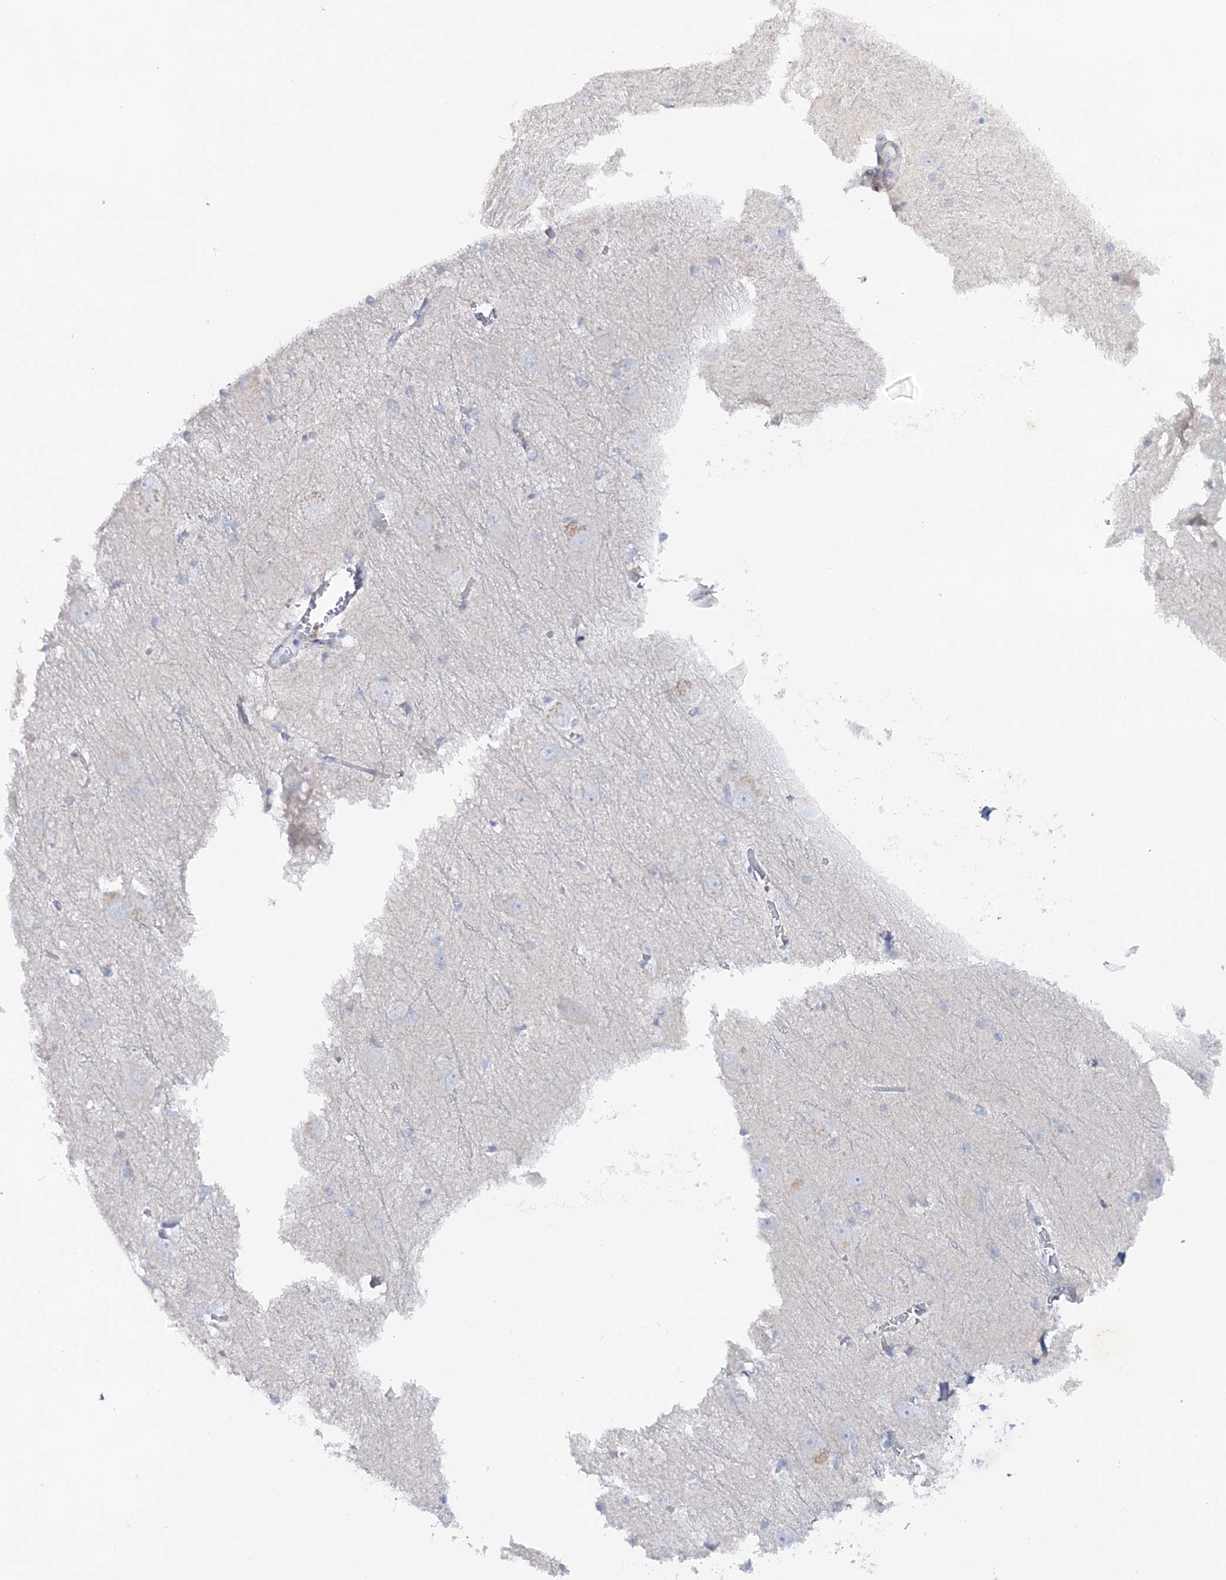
{"staining": {"intensity": "negative", "quantity": "none", "location": "none"}, "tissue": "caudate", "cell_type": "Glial cells", "image_type": "normal", "snomed": [{"axis": "morphology", "description": "Normal tissue, NOS"}, {"axis": "topography", "description": "Lateral ventricle wall"}], "caption": "This image is of normal caudate stained with immunohistochemistry (IHC) to label a protein in brown with the nuclei are counter-stained blue. There is no staining in glial cells. (Stains: DAB immunohistochemistry (IHC) with hematoxylin counter stain, Microscopy: brightfield microscopy at high magnification).", "gene": "WDSUB1", "patient": {"sex": "male", "age": 37}}